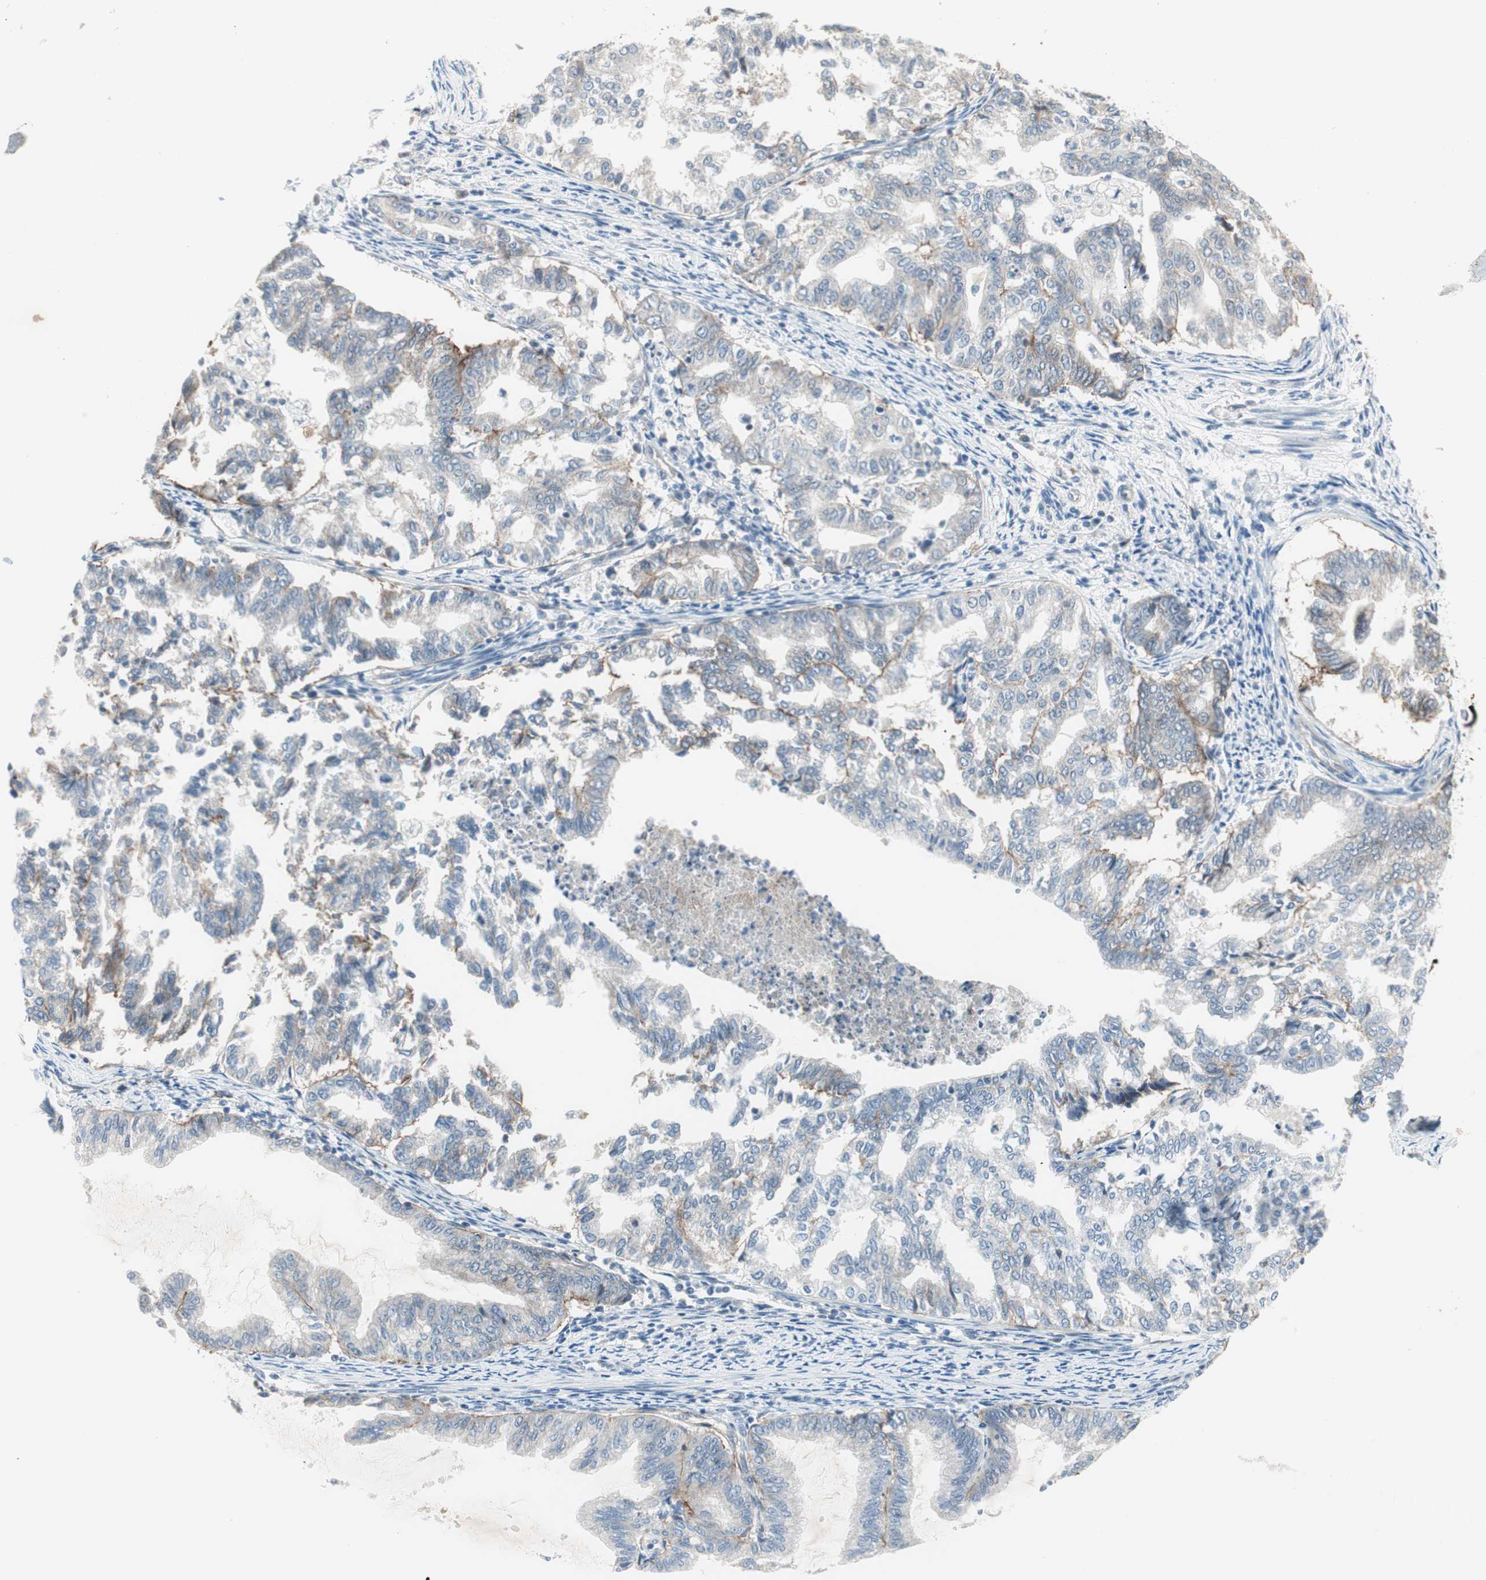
{"staining": {"intensity": "weak", "quantity": "25%-75%", "location": "none"}, "tissue": "endometrial cancer", "cell_type": "Tumor cells", "image_type": "cancer", "snomed": [{"axis": "morphology", "description": "Adenocarcinoma, NOS"}, {"axis": "topography", "description": "Endometrium"}], "caption": "Immunohistochemical staining of endometrial adenocarcinoma demonstrates low levels of weak None positivity in about 25%-75% of tumor cells.", "gene": "ITGB4", "patient": {"sex": "female", "age": 79}}